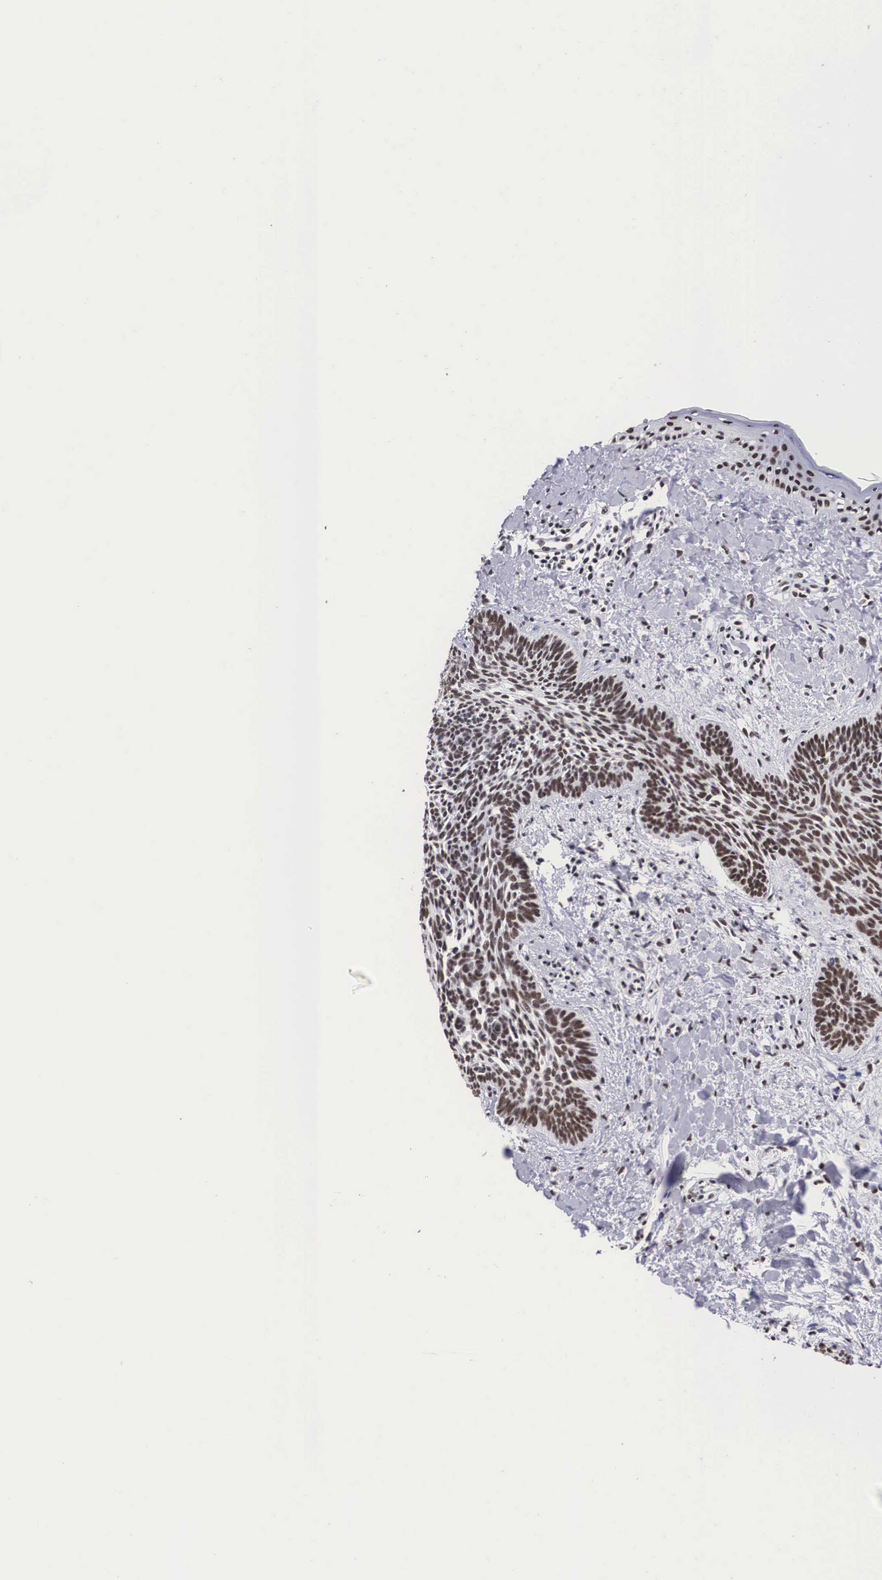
{"staining": {"intensity": "moderate", "quantity": "25%-75%", "location": "nuclear"}, "tissue": "skin cancer", "cell_type": "Tumor cells", "image_type": "cancer", "snomed": [{"axis": "morphology", "description": "Basal cell carcinoma"}, {"axis": "topography", "description": "Skin"}], "caption": "The photomicrograph shows staining of skin basal cell carcinoma, revealing moderate nuclear protein expression (brown color) within tumor cells. The staining was performed using DAB to visualize the protein expression in brown, while the nuclei were stained in blue with hematoxylin (Magnification: 20x).", "gene": "SF3A1", "patient": {"sex": "female", "age": 81}}